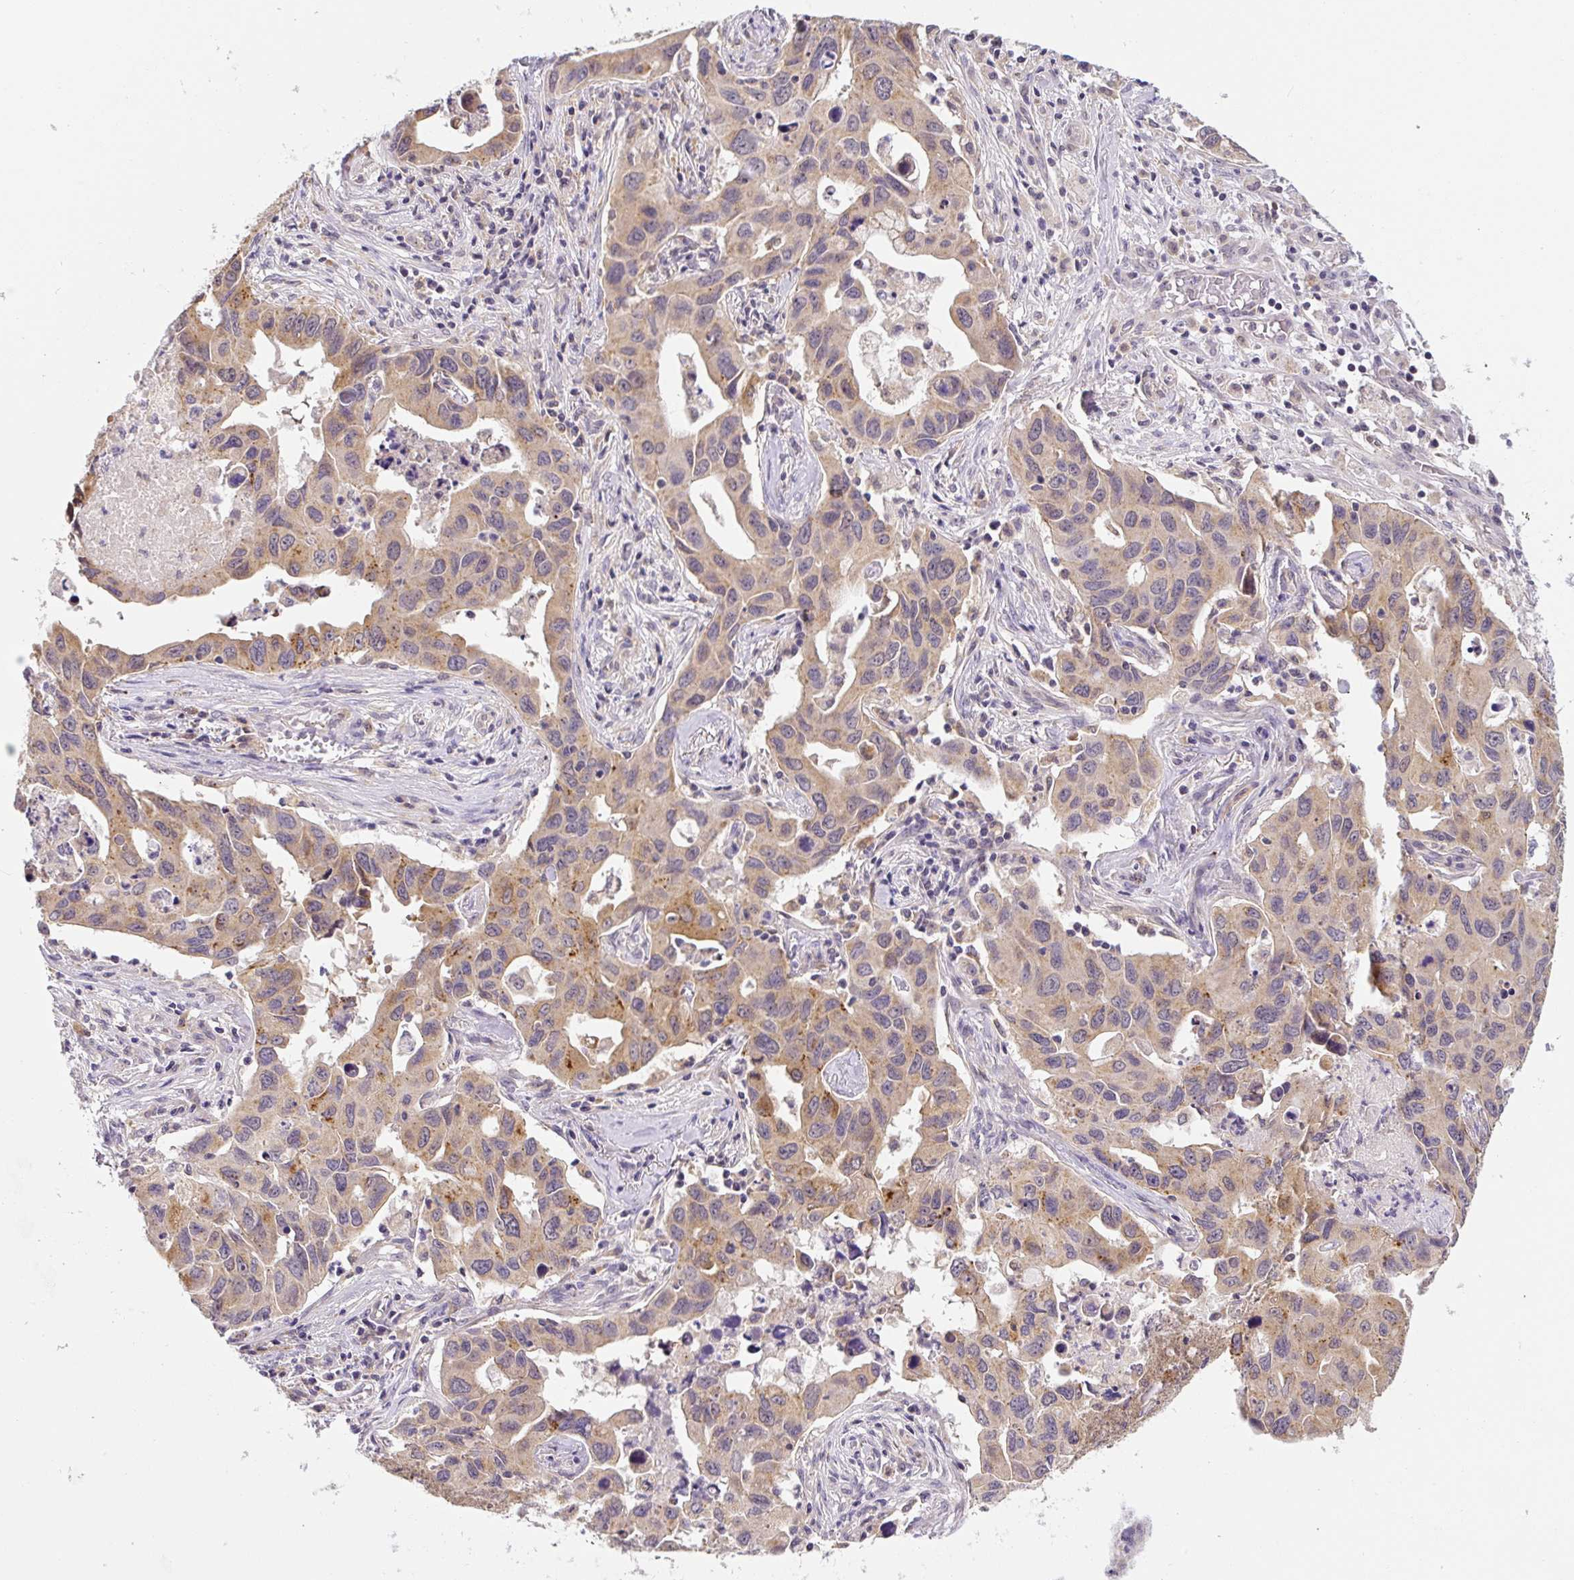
{"staining": {"intensity": "moderate", "quantity": "25%-75%", "location": "cytoplasmic/membranous"}, "tissue": "lung cancer", "cell_type": "Tumor cells", "image_type": "cancer", "snomed": [{"axis": "morphology", "description": "Adenocarcinoma, NOS"}, {"axis": "topography", "description": "Lung"}], "caption": "Human adenocarcinoma (lung) stained with a protein marker reveals moderate staining in tumor cells.", "gene": "PLA2G4A", "patient": {"sex": "male", "age": 64}}